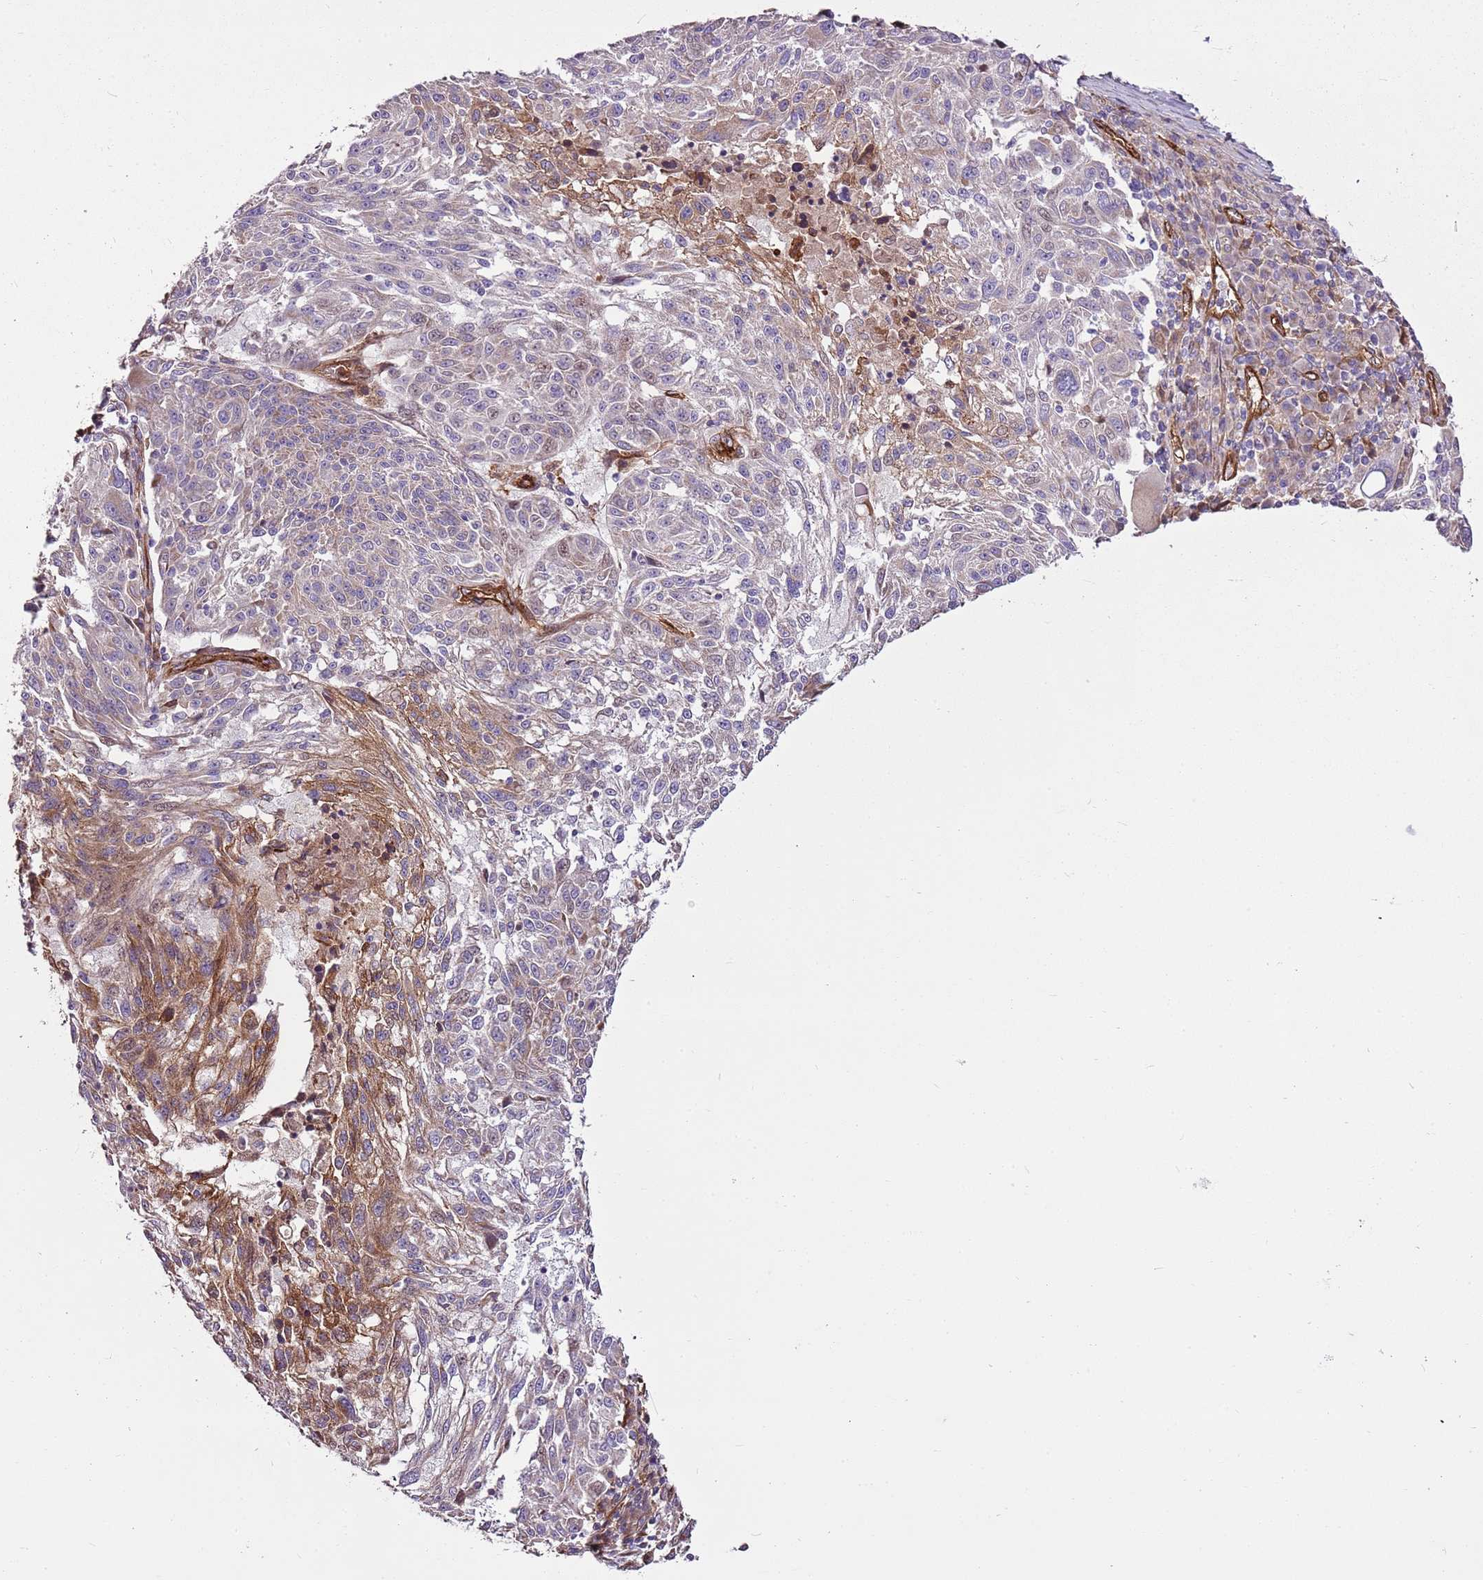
{"staining": {"intensity": "moderate", "quantity": "<25%", "location": "cytoplasmic/membranous"}, "tissue": "melanoma", "cell_type": "Tumor cells", "image_type": "cancer", "snomed": [{"axis": "morphology", "description": "Malignant melanoma, NOS"}, {"axis": "topography", "description": "Skin"}], "caption": "IHC (DAB (3,3'-diaminobenzidine)) staining of melanoma shows moderate cytoplasmic/membranous protein positivity in approximately <25% of tumor cells.", "gene": "ZNF827", "patient": {"sex": "male", "age": 53}}